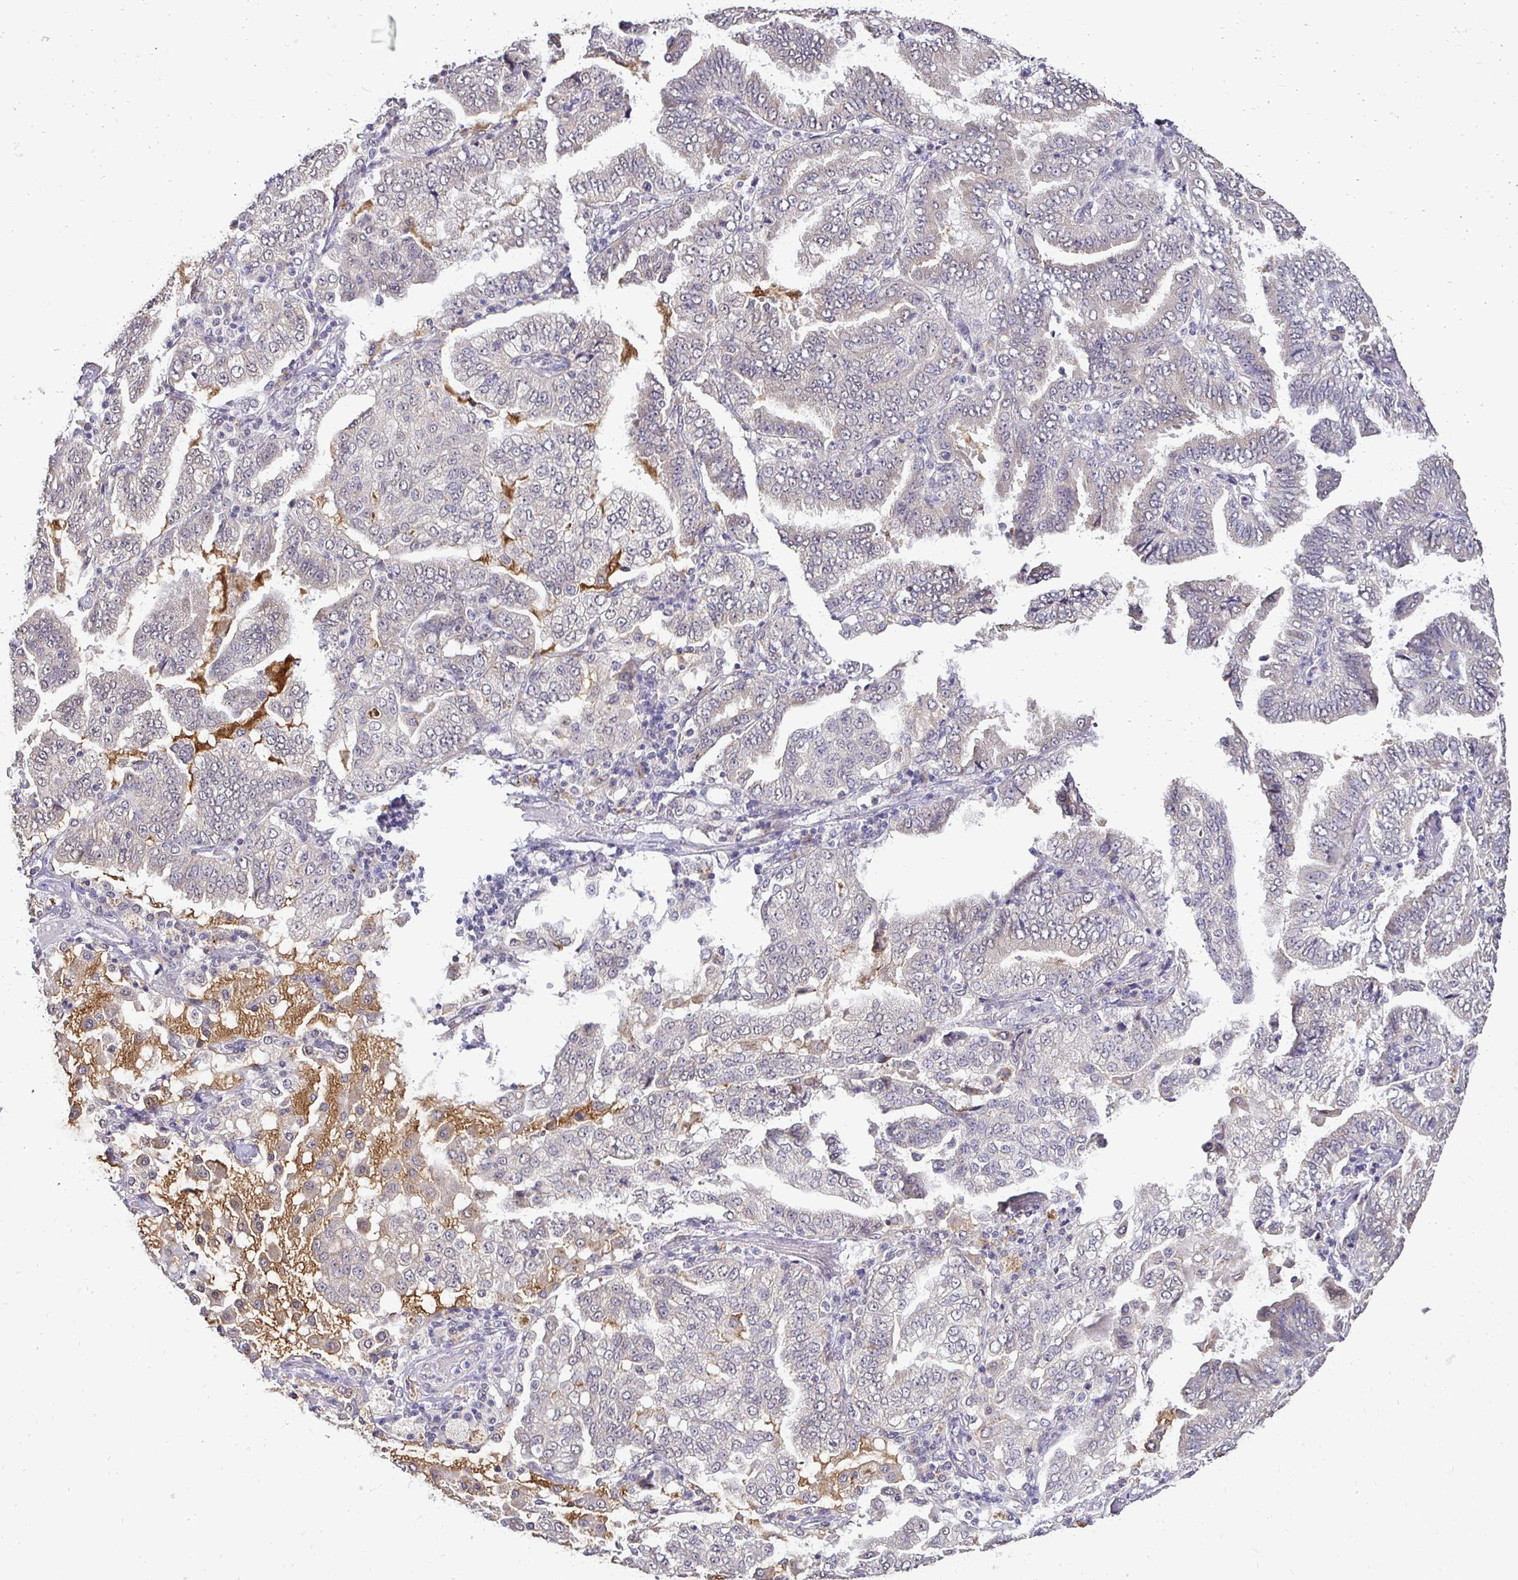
{"staining": {"intensity": "weak", "quantity": "<25%", "location": "cytoplasmic/membranous"}, "tissue": "lung cancer", "cell_type": "Tumor cells", "image_type": "cancer", "snomed": [{"axis": "morphology", "description": "Aneuploidy"}, {"axis": "morphology", "description": "Adenocarcinoma, NOS"}, {"axis": "morphology", "description": "Adenocarcinoma, metastatic, NOS"}, {"axis": "topography", "description": "Lymph node"}, {"axis": "topography", "description": "Lung"}], "caption": "A histopathology image of lung adenocarcinoma stained for a protein demonstrates no brown staining in tumor cells.", "gene": "RHEBL1", "patient": {"sex": "female", "age": 48}}